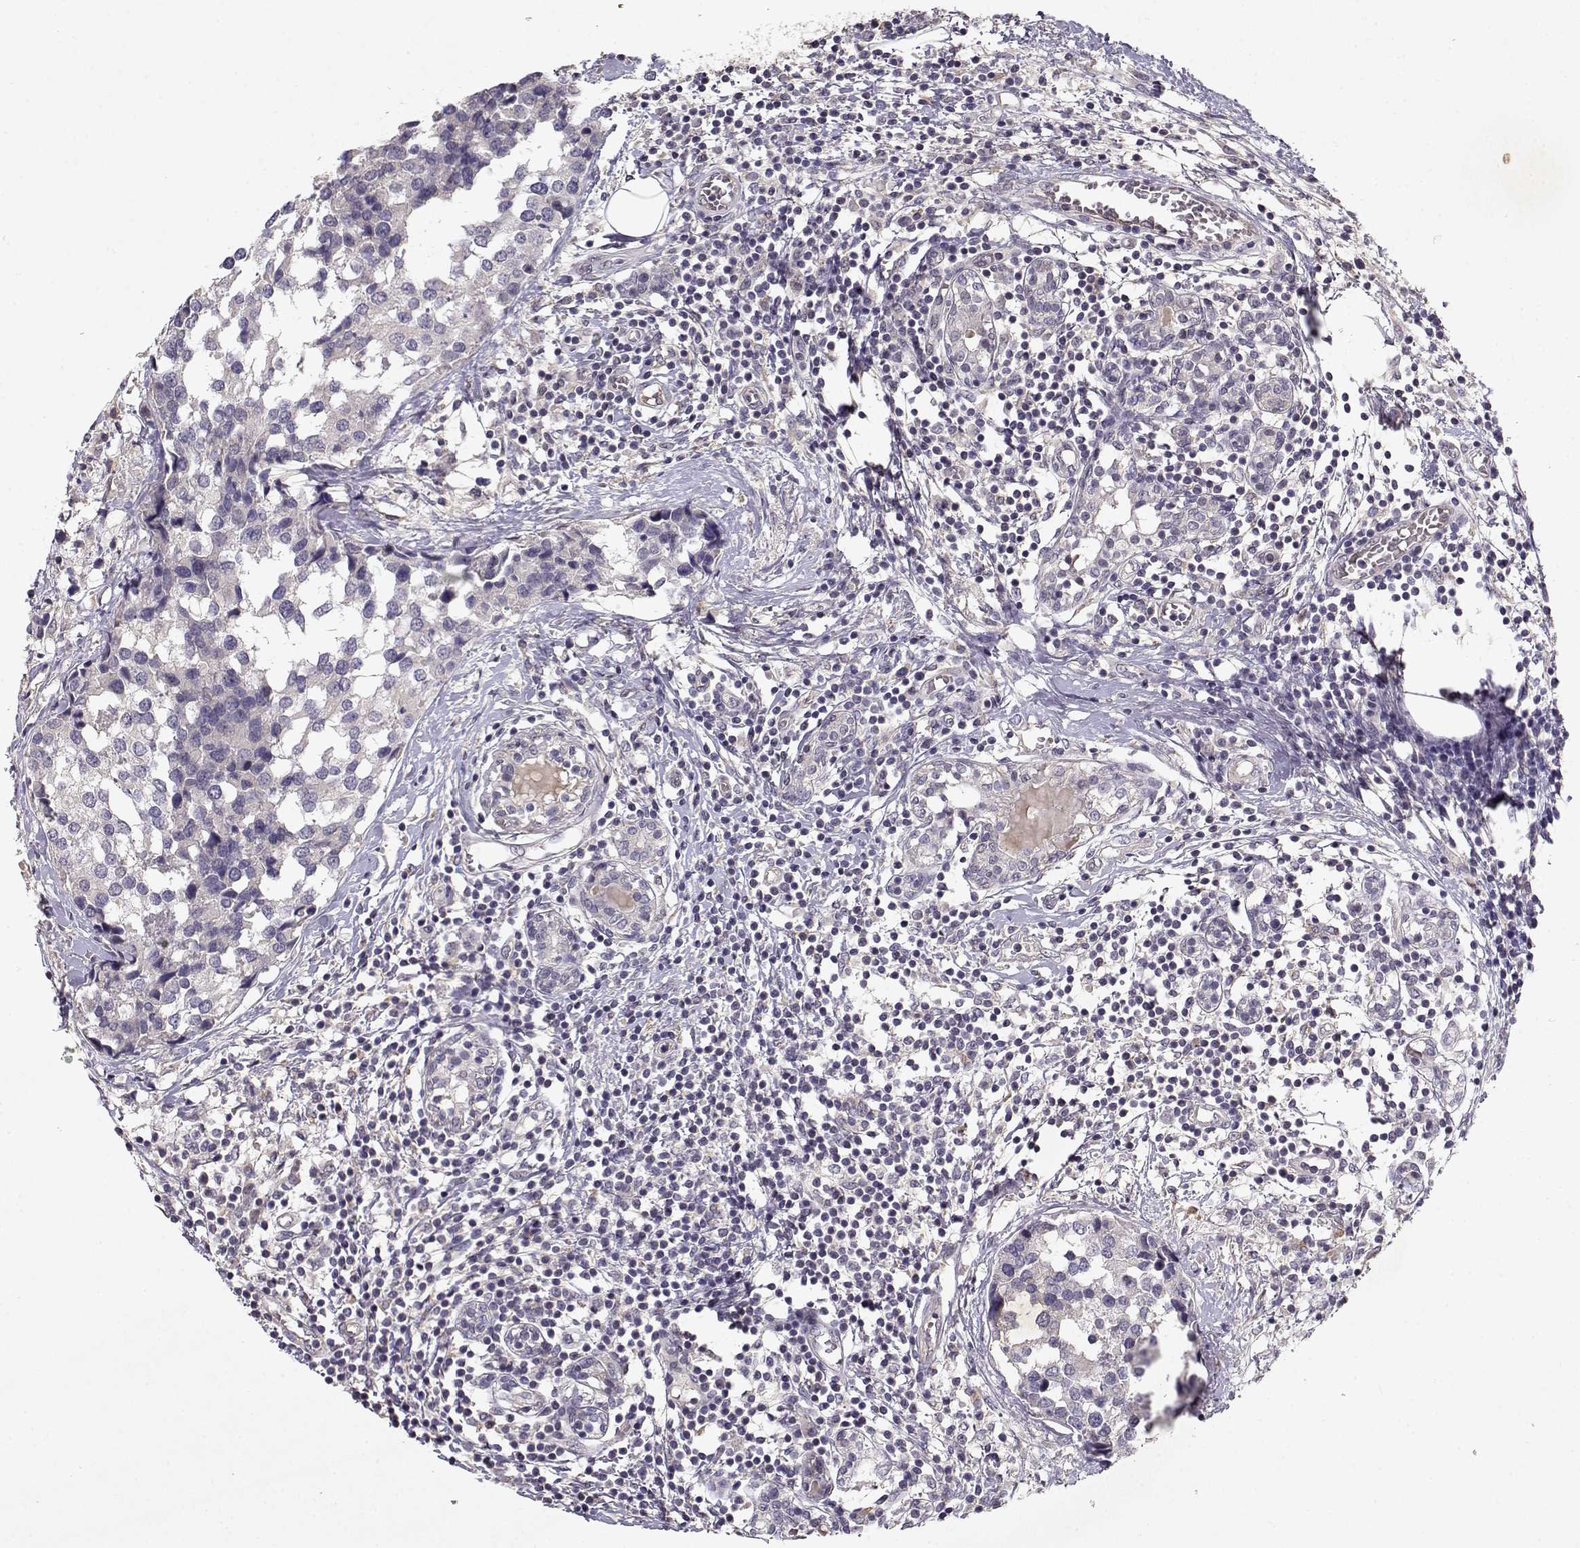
{"staining": {"intensity": "negative", "quantity": "none", "location": "none"}, "tissue": "breast cancer", "cell_type": "Tumor cells", "image_type": "cancer", "snomed": [{"axis": "morphology", "description": "Lobular carcinoma"}, {"axis": "topography", "description": "Breast"}], "caption": "Lobular carcinoma (breast) was stained to show a protein in brown. There is no significant expression in tumor cells.", "gene": "BMX", "patient": {"sex": "female", "age": 59}}